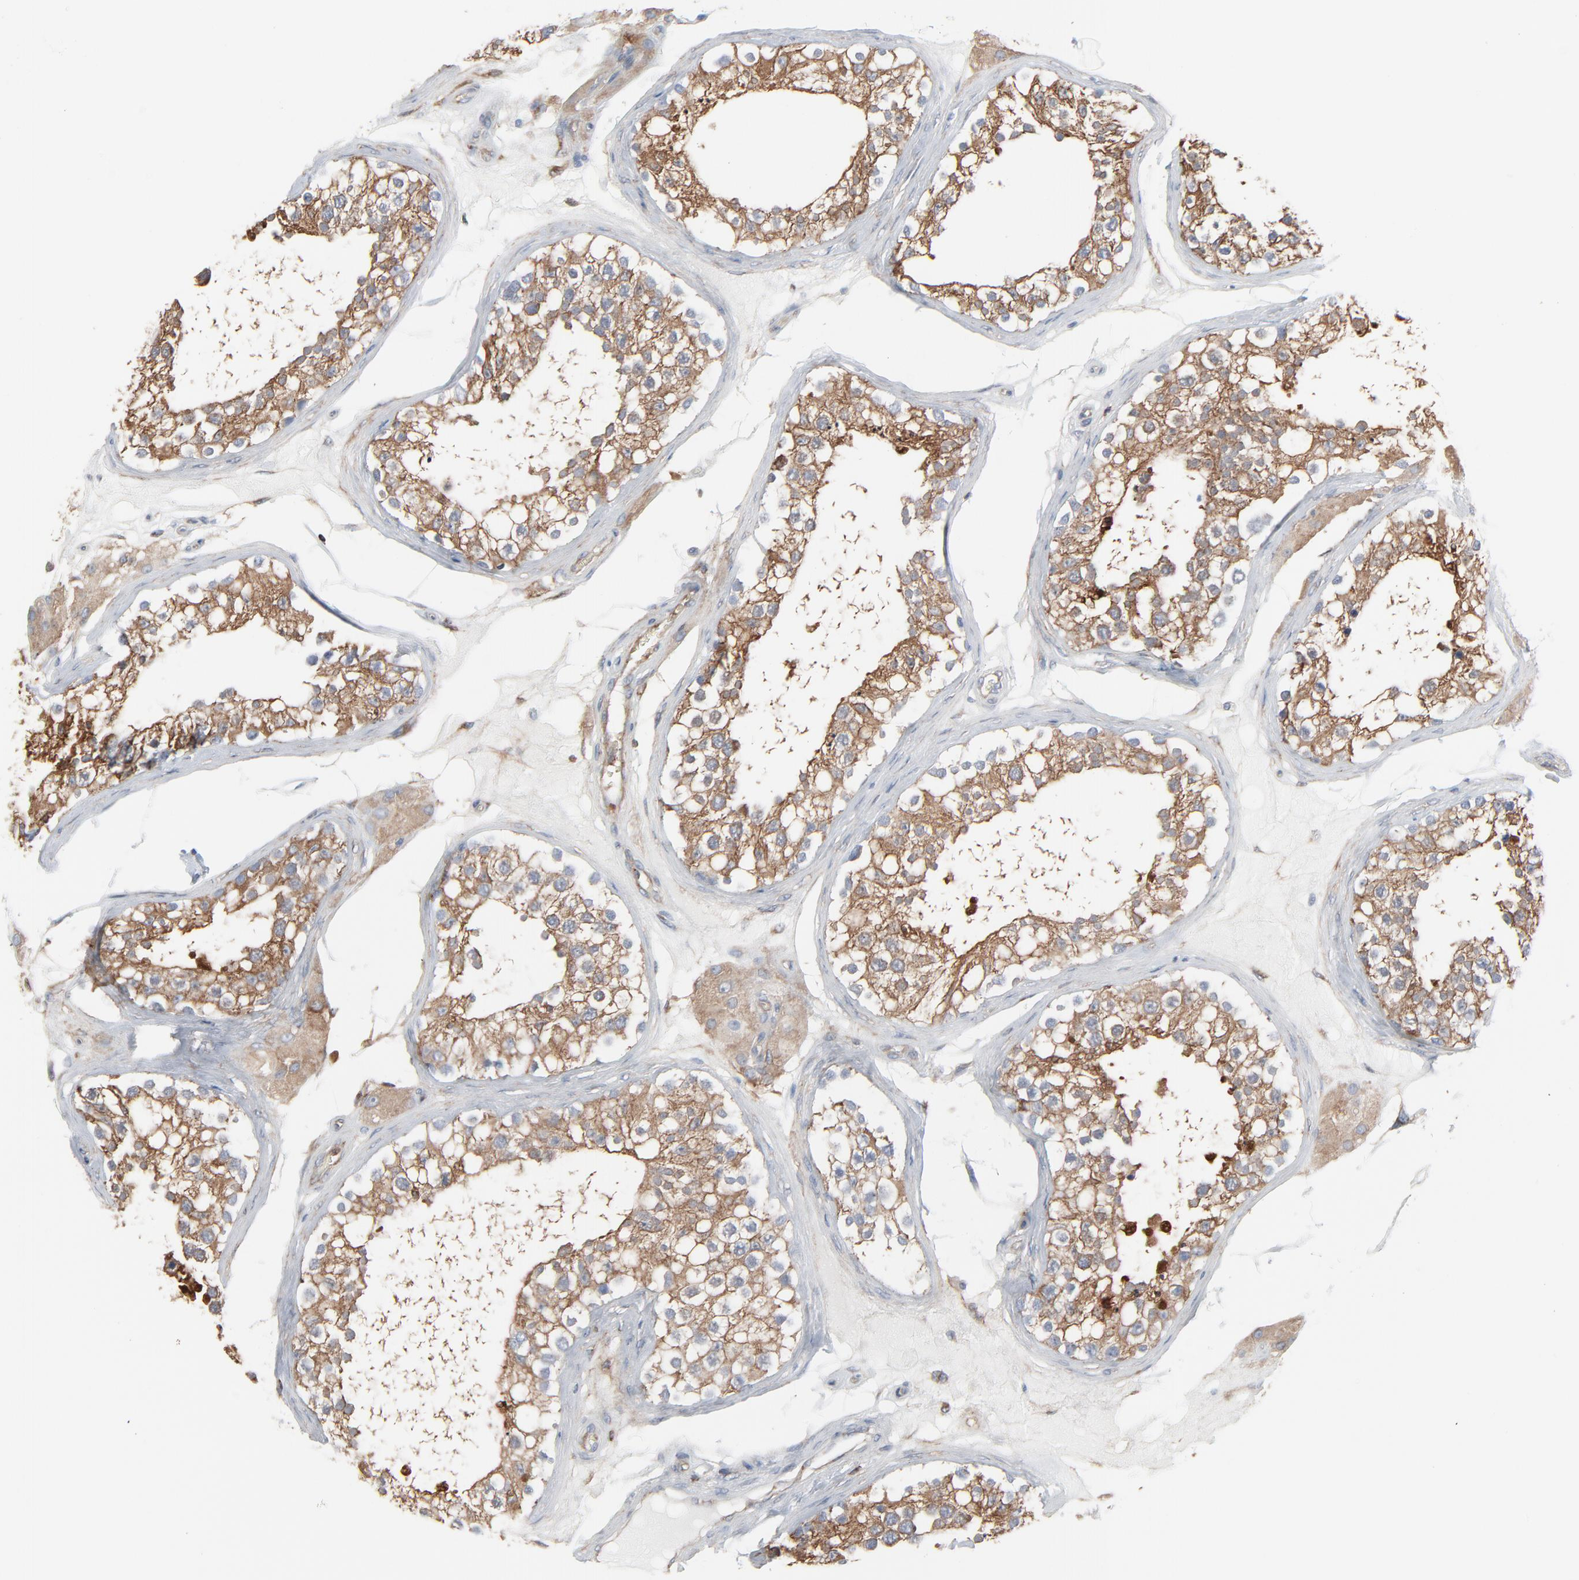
{"staining": {"intensity": "moderate", "quantity": ">75%", "location": "cytoplasmic/membranous"}, "tissue": "testis", "cell_type": "Cells in seminiferous ducts", "image_type": "normal", "snomed": [{"axis": "morphology", "description": "Normal tissue, NOS"}, {"axis": "topography", "description": "Testis"}], "caption": "Approximately >75% of cells in seminiferous ducts in benign human testis show moderate cytoplasmic/membranous protein staining as visualized by brown immunohistochemical staining.", "gene": "OPTN", "patient": {"sex": "male", "age": 68}}